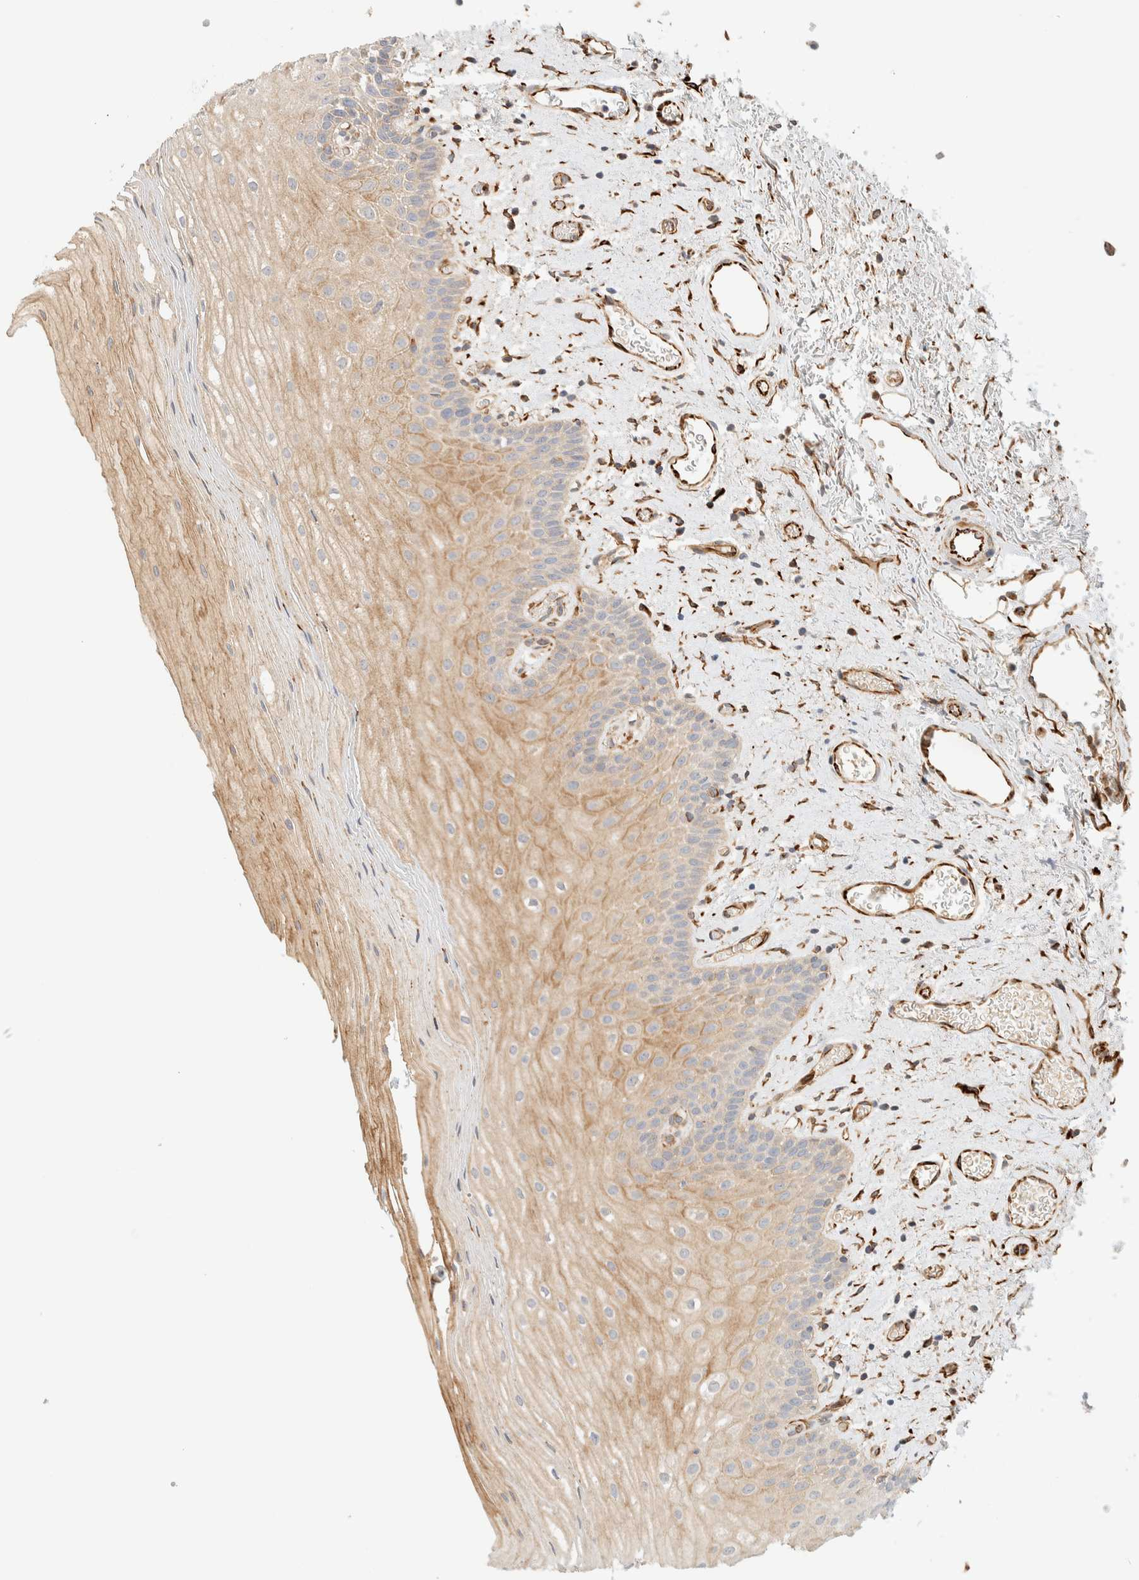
{"staining": {"intensity": "weak", "quantity": ">75%", "location": "cytoplasmic/membranous"}, "tissue": "oral mucosa", "cell_type": "Squamous epithelial cells", "image_type": "normal", "snomed": [{"axis": "morphology", "description": "Normal tissue, NOS"}, {"axis": "topography", "description": "Oral tissue"}], "caption": "Oral mucosa stained with DAB (3,3'-diaminobenzidine) immunohistochemistry reveals low levels of weak cytoplasmic/membranous expression in approximately >75% of squamous epithelial cells.", "gene": "FAT1", "patient": {"sex": "male", "age": 52}}